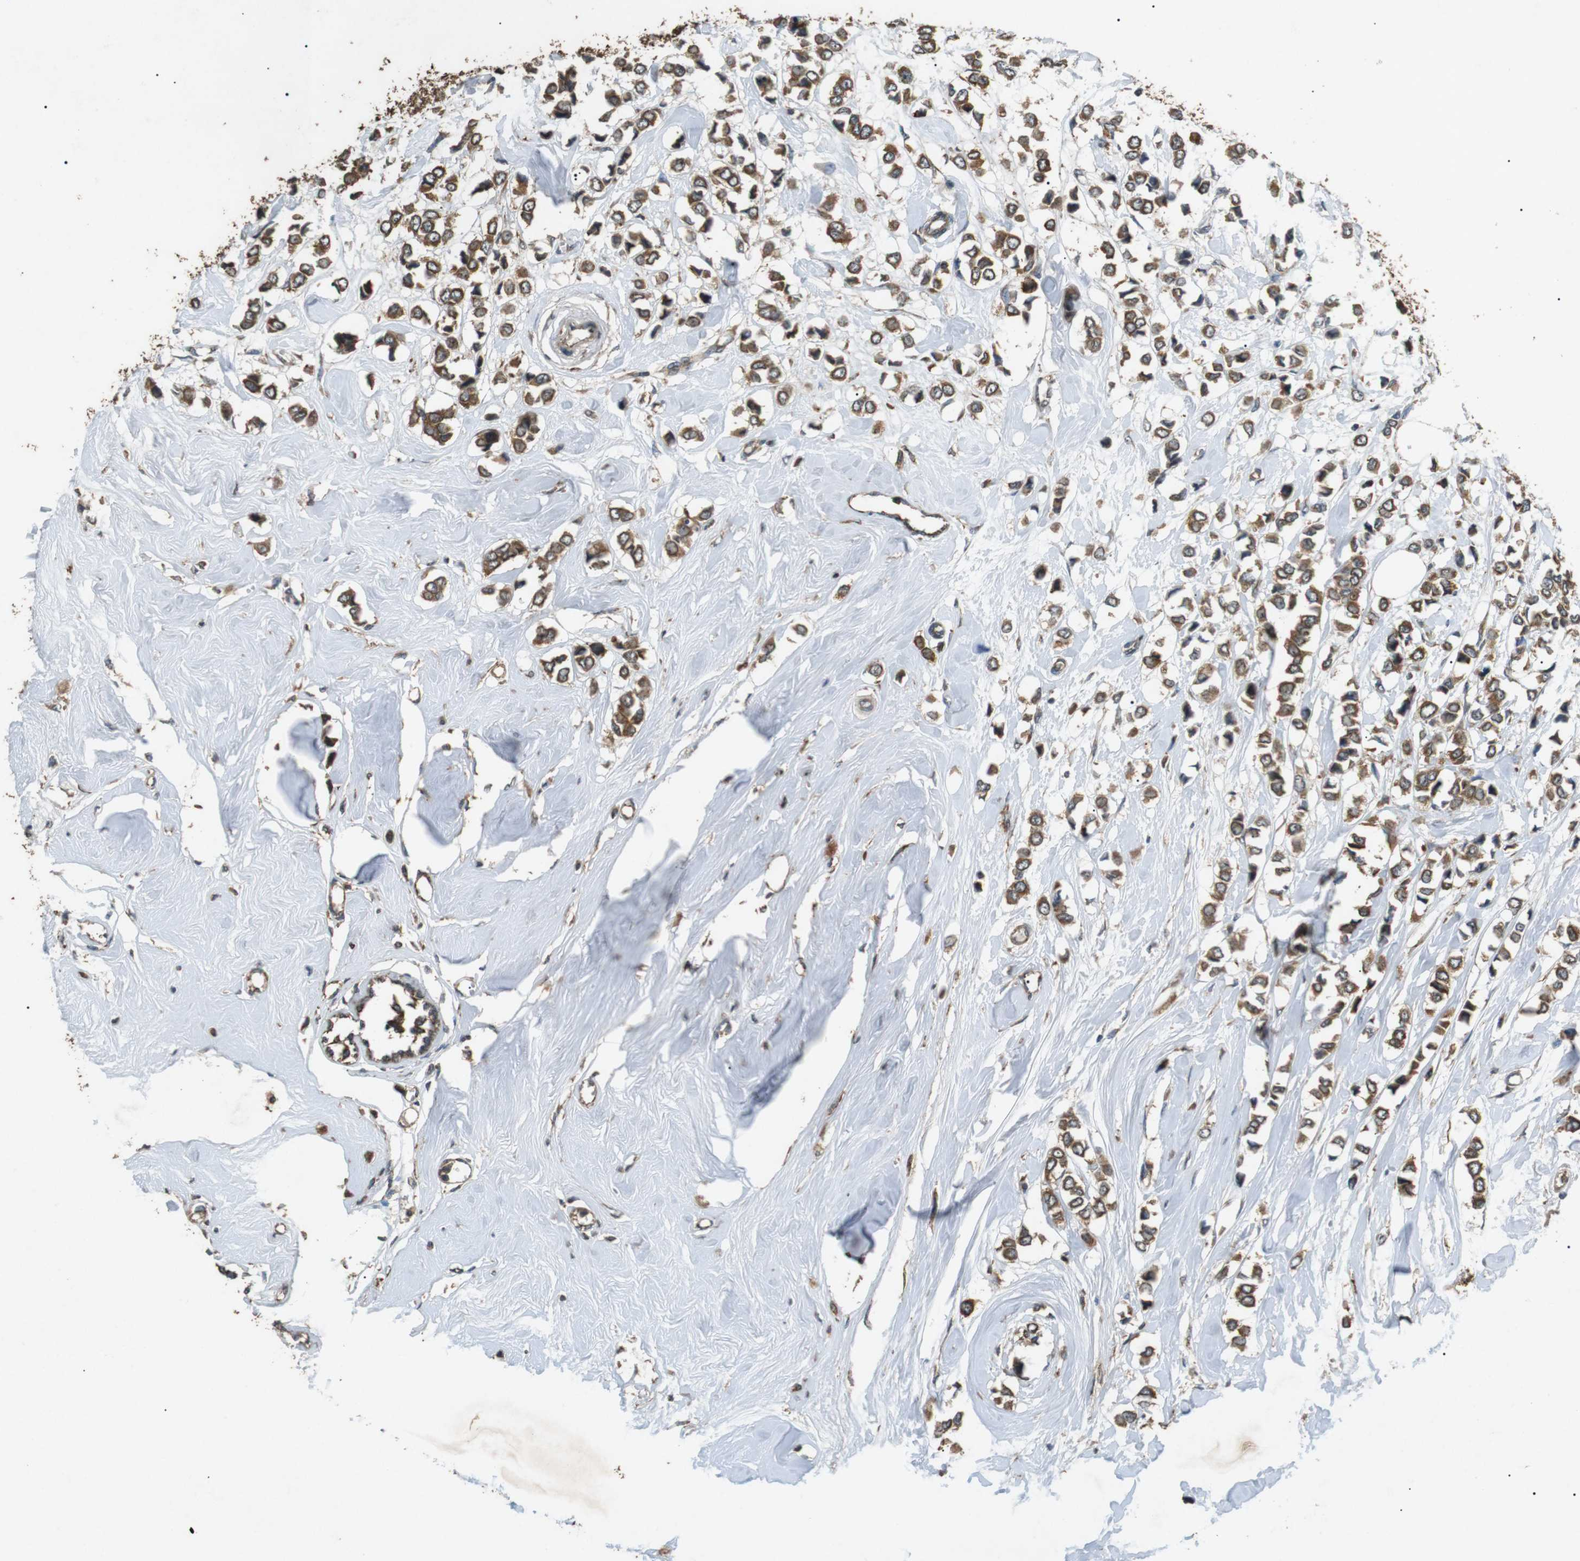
{"staining": {"intensity": "moderate", "quantity": ">75%", "location": "cytoplasmic/membranous"}, "tissue": "breast cancer", "cell_type": "Tumor cells", "image_type": "cancer", "snomed": [{"axis": "morphology", "description": "Lobular carcinoma"}, {"axis": "topography", "description": "Breast"}], "caption": "IHC photomicrograph of neoplastic tissue: human breast cancer stained using immunohistochemistry displays medium levels of moderate protein expression localized specifically in the cytoplasmic/membranous of tumor cells, appearing as a cytoplasmic/membranous brown color.", "gene": "TBC1D15", "patient": {"sex": "female", "age": 51}}